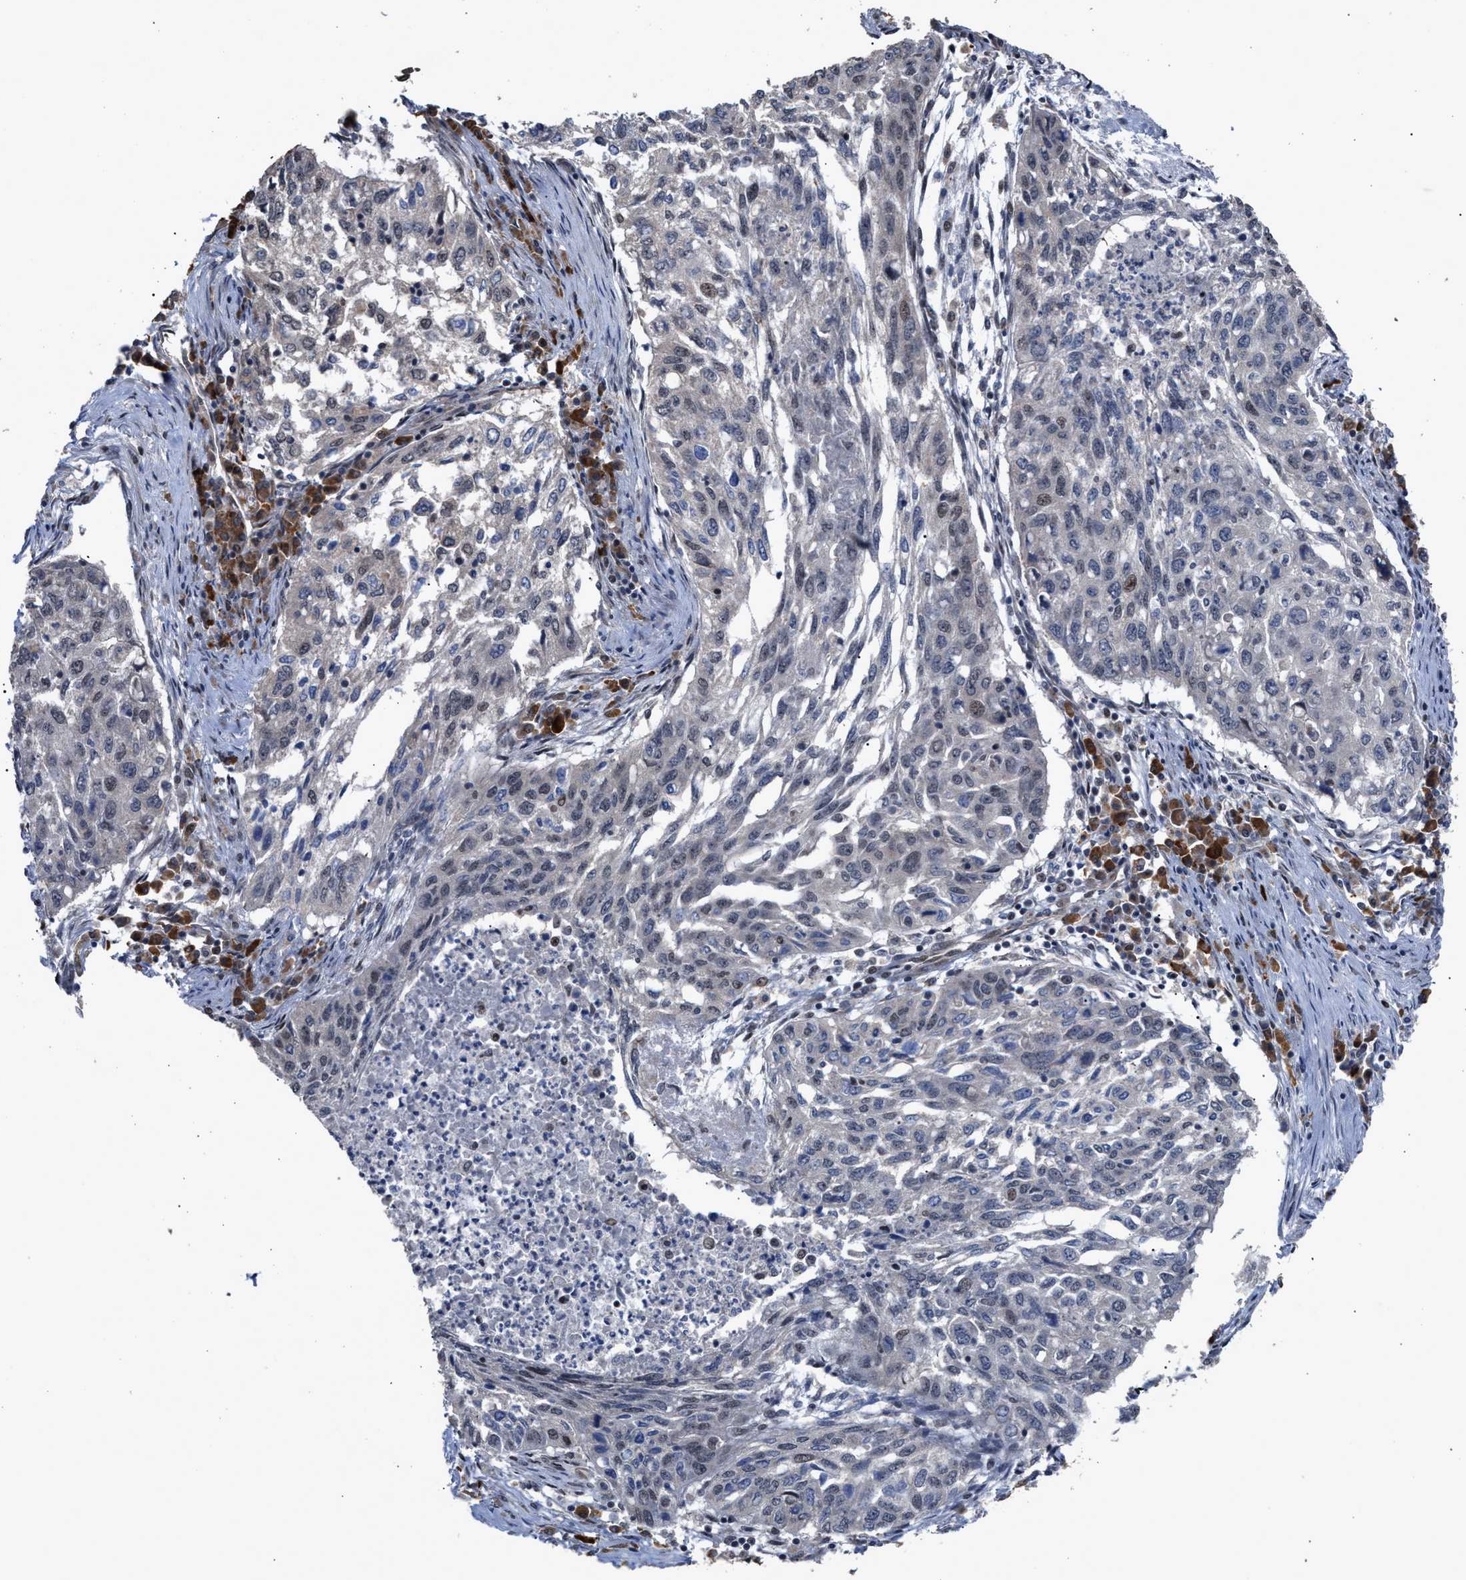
{"staining": {"intensity": "weak", "quantity": "<25%", "location": "nuclear"}, "tissue": "lung cancer", "cell_type": "Tumor cells", "image_type": "cancer", "snomed": [{"axis": "morphology", "description": "Squamous cell carcinoma, NOS"}, {"axis": "topography", "description": "Lung"}], "caption": "High power microscopy photomicrograph of an immunohistochemistry (IHC) histopathology image of lung squamous cell carcinoma, revealing no significant positivity in tumor cells.", "gene": "MKNK2", "patient": {"sex": "female", "age": 63}}